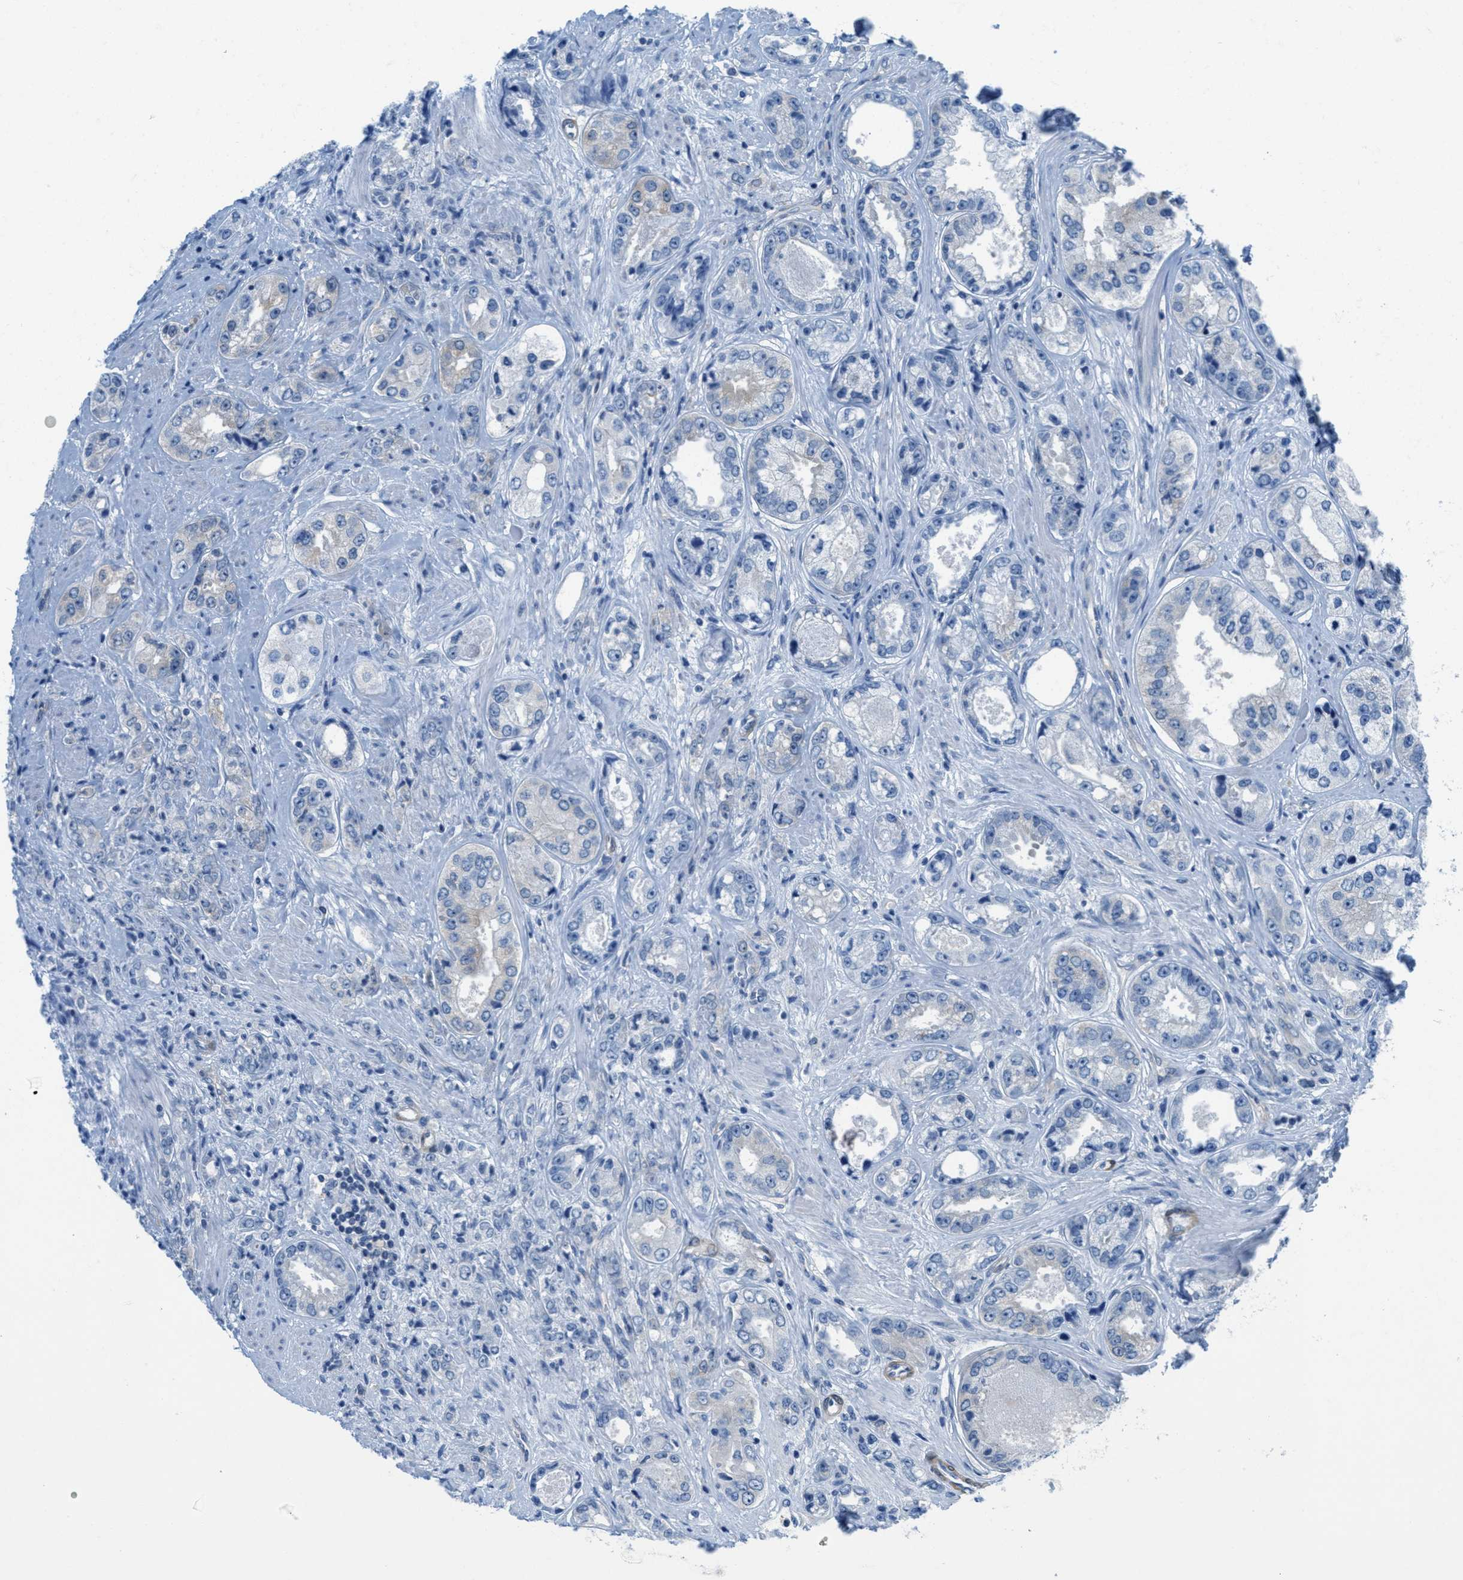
{"staining": {"intensity": "negative", "quantity": "none", "location": "none"}, "tissue": "prostate cancer", "cell_type": "Tumor cells", "image_type": "cancer", "snomed": [{"axis": "morphology", "description": "Adenocarcinoma, High grade"}, {"axis": "topography", "description": "Prostate"}], "caption": "Tumor cells are negative for protein expression in human prostate cancer (high-grade adenocarcinoma). (Stains: DAB (3,3'-diaminobenzidine) immunohistochemistry with hematoxylin counter stain, Microscopy: brightfield microscopy at high magnification).", "gene": "MAPRE2", "patient": {"sex": "male", "age": 85}}